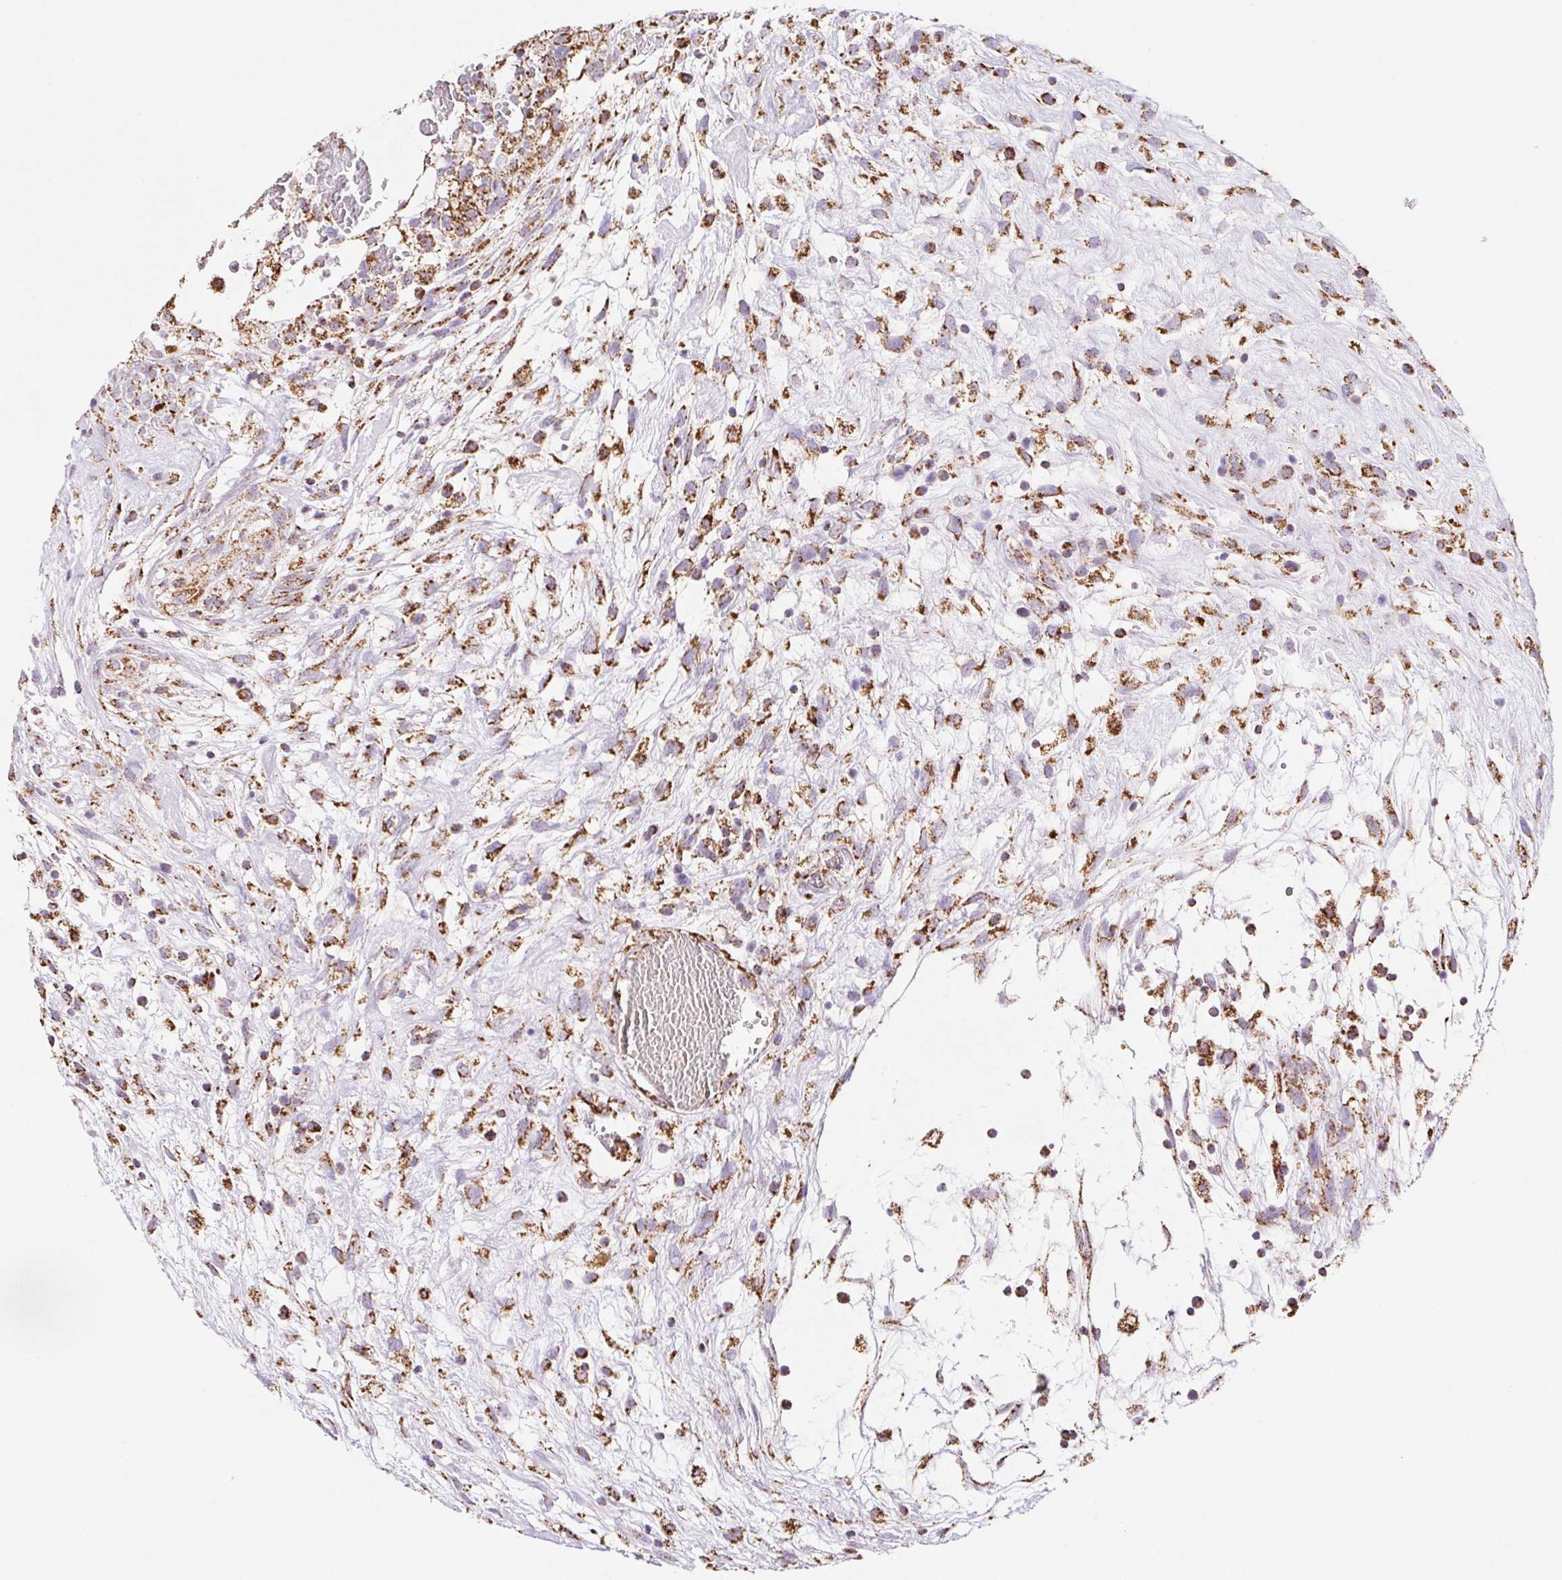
{"staining": {"intensity": "moderate", "quantity": ">75%", "location": "cytoplasmic/membranous"}, "tissue": "testis cancer", "cell_type": "Tumor cells", "image_type": "cancer", "snomed": [{"axis": "morphology", "description": "Carcinoma, Embryonal, NOS"}, {"axis": "topography", "description": "Testis"}], "caption": "Moderate cytoplasmic/membranous protein staining is present in about >75% of tumor cells in testis embryonal carcinoma.", "gene": "NIPSNAP2", "patient": {"sex": "male", "age": 32}}